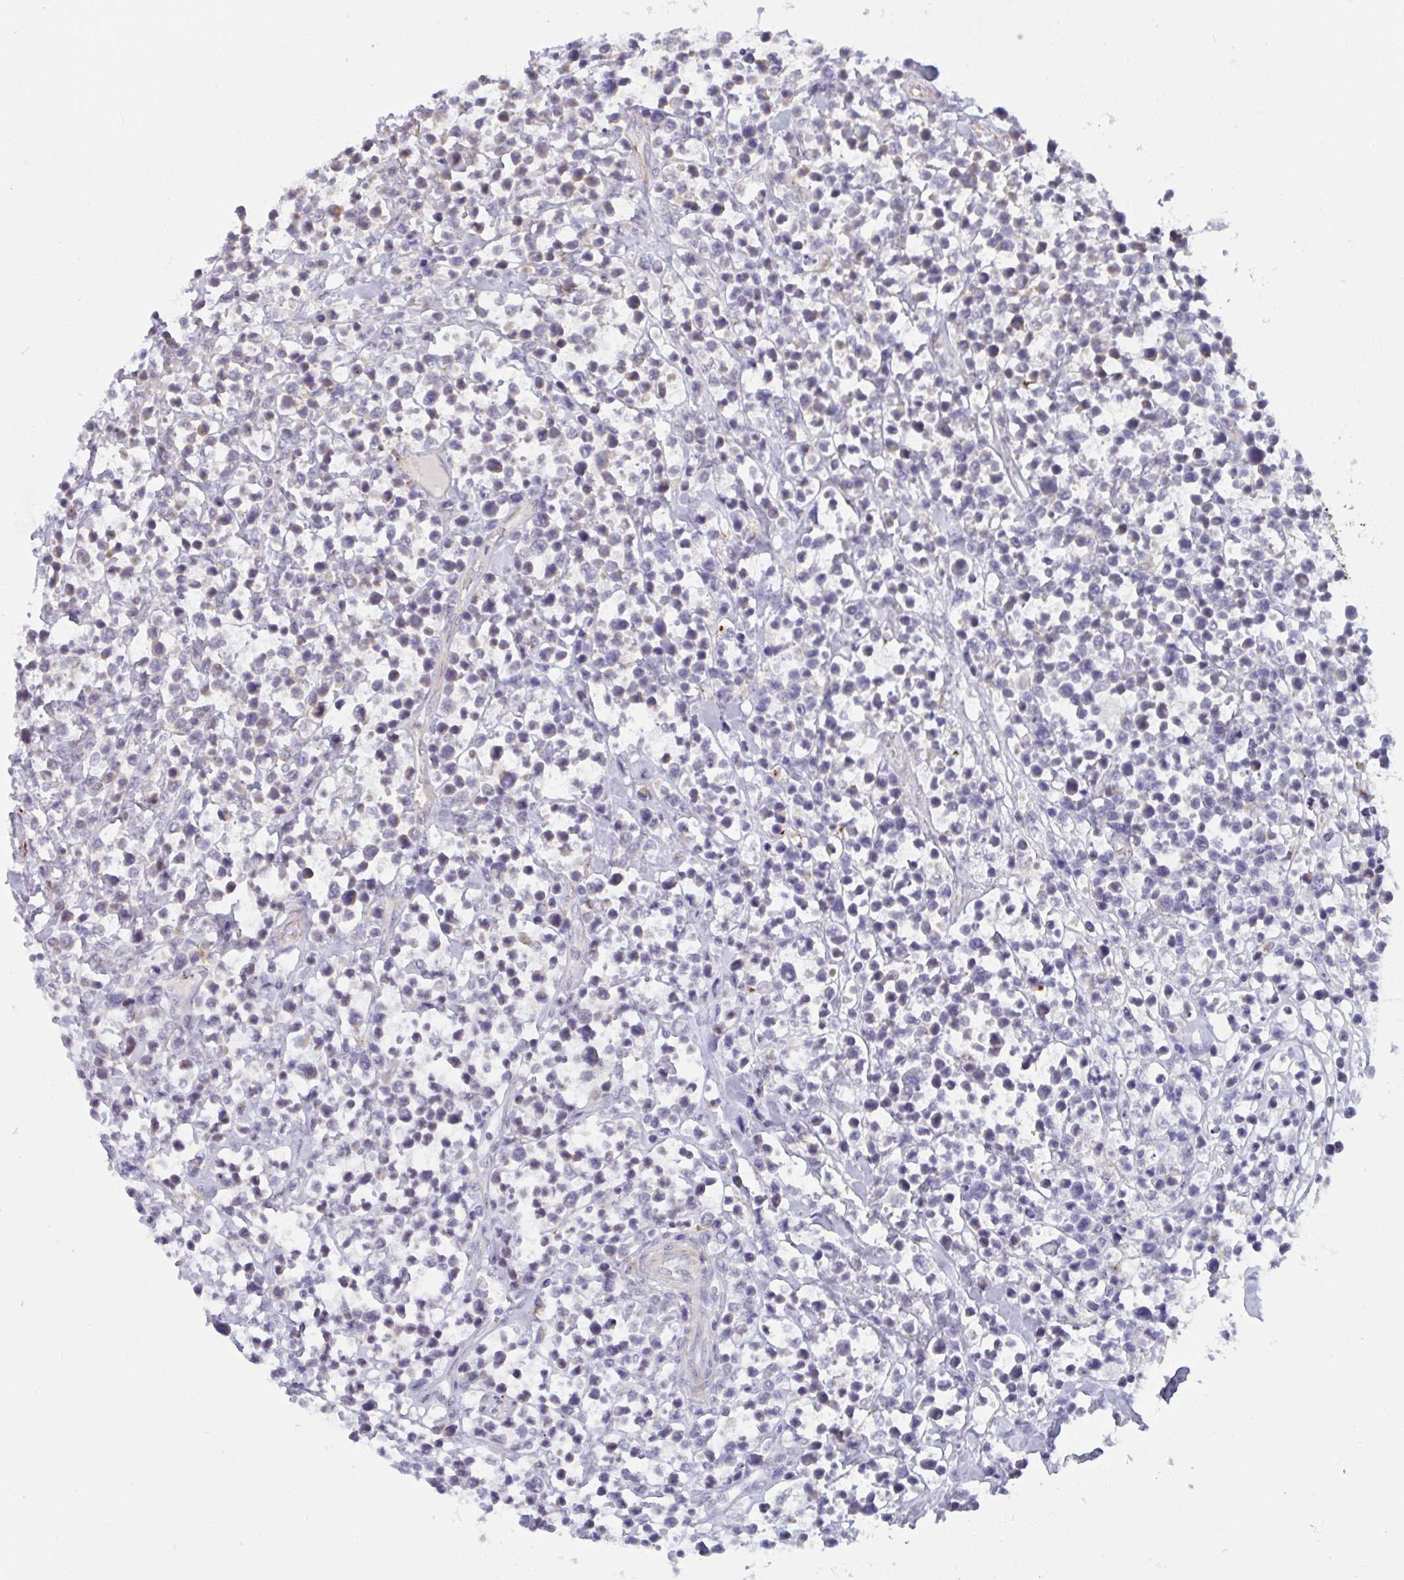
{"staining": {"intensity": "negative", "quantity": "none", "location": "none"}, "tissue": "lymphoma", "cell_type": "Tumor cells", "image_type": "cancer", "snomed": [{"axis": "morphology", "description": "Malignant lymphoma, non-Hodgkin's type, High grade"}, {"axis": "topography", "description": "Soft tissue"}], "caption": "IHC image of neoplastic tissue: lymphoma stained with DAB shows no significant protein staining in tumor cells.", "gene": "DCBLD1", "patient": {"sex": "female", "age": 56}}